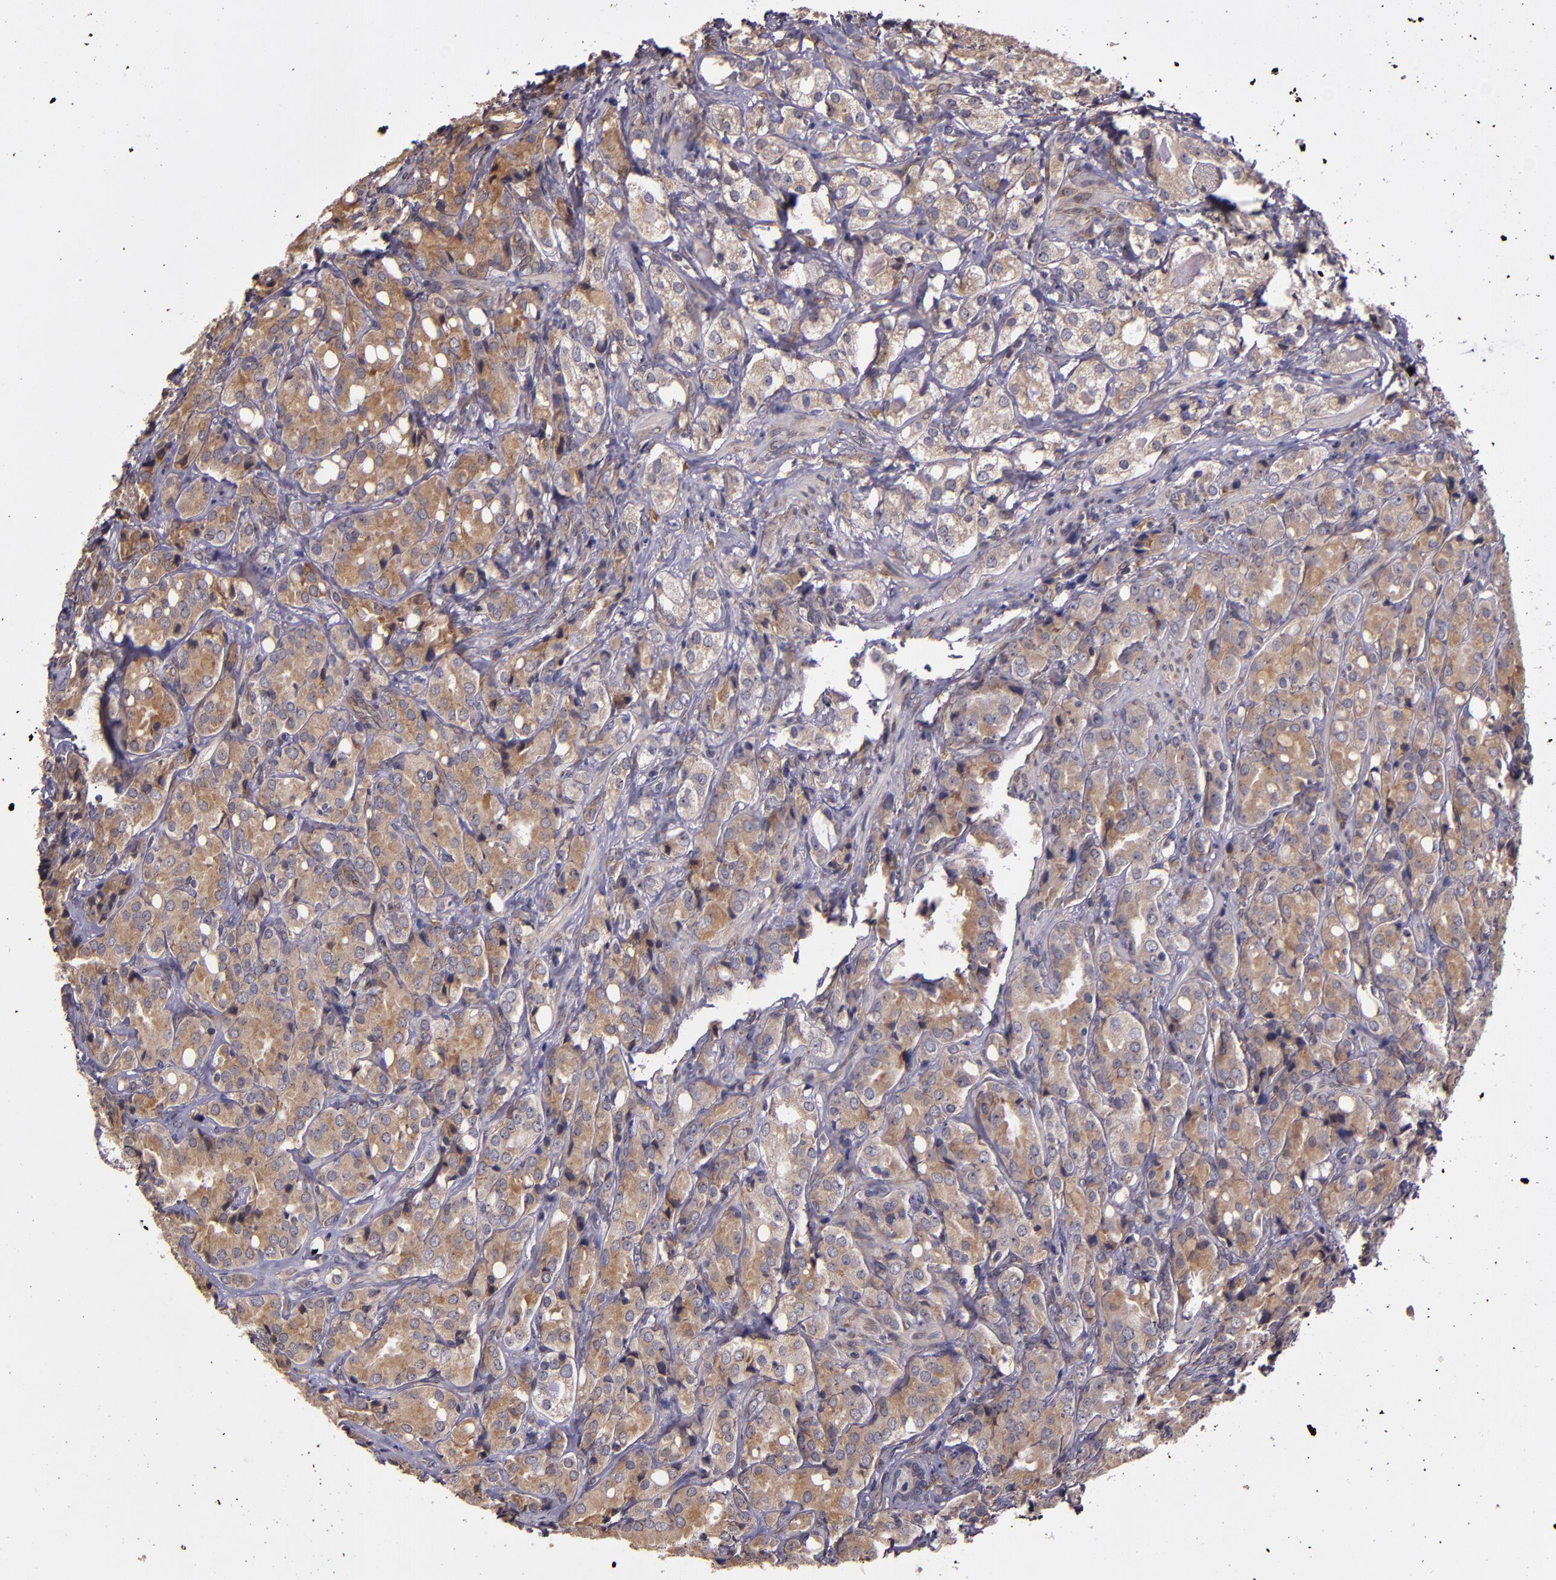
{"staining": {"intensity": "weak", "quantity": ">75%", "location": "cytoplasmic/membranous"}, "tissue": "prostate cancer", "cell_type": "Tumor cells", "image_type": "cancer", "snomed": [{"axis": "morphology", "description": "Adenocarcinoma, High grade"}, {"axis": "topography", "description": "Prostate"}], "caption": "Human prostate adenocarcinoma (high-grade) stained for a protein (brown) reveals weak cytoplasmic/membranous positive staining in approximately >75% of tumor cells.", "gene": "PRAF2", "patient": {"sex": "male", "age": 68}}